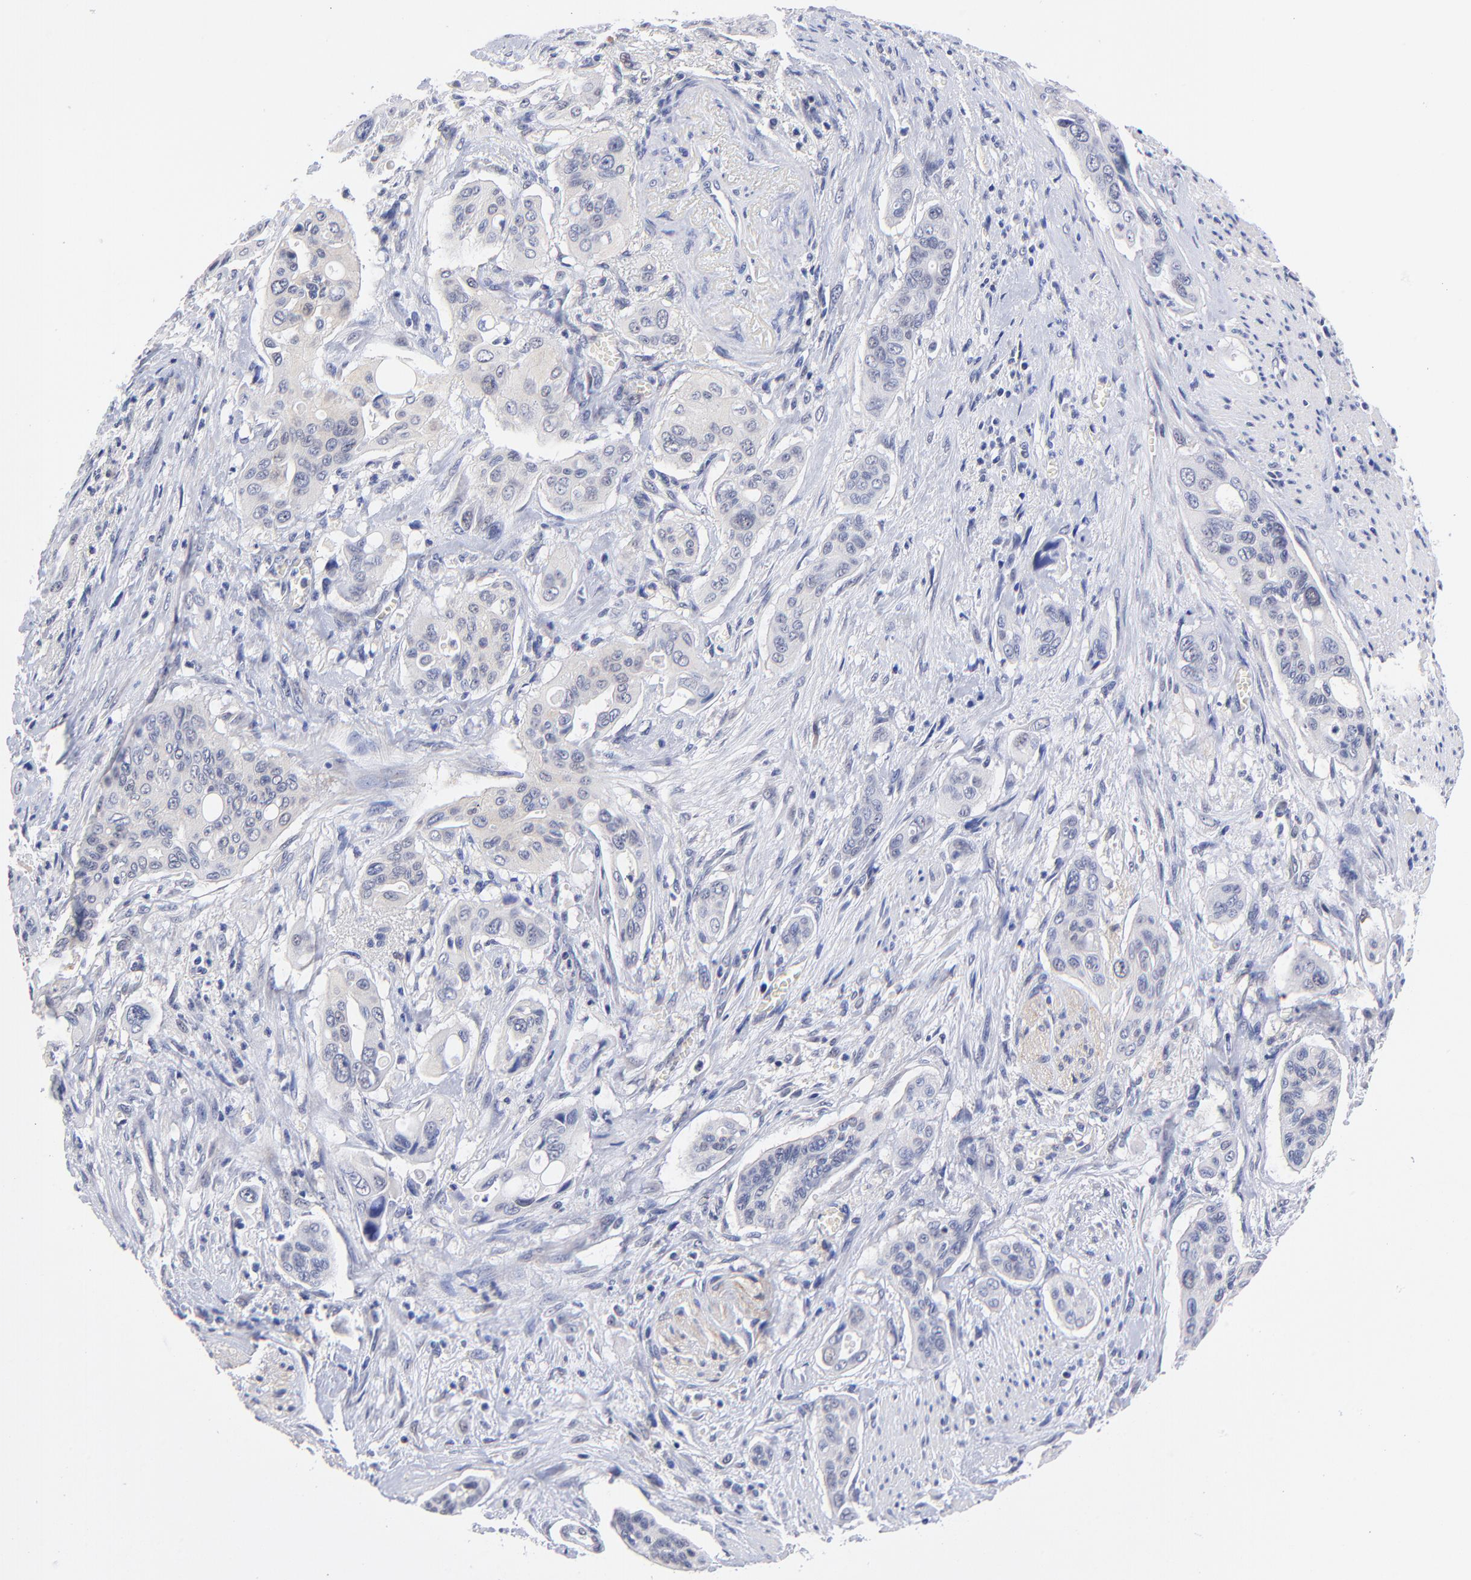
{"staining": {"intensity": "negative", "quantity": "none", "location": "none"}, "tissue": "pancreatic cancer", "cell_type": "Tumor cells", "image_type": "cancer", "snomed": [{"axis": "morphology", "description": "Adenocarcinoma, NOS"}, {"axis": "topography", "description": "Pancreas"}], "caption": "This is an IHC image of adenocarcinoma (pancreatic). There is no staining in tumor cells.", "gene": "ZNF155", "patient": {"sex": "male", "age": 77}}